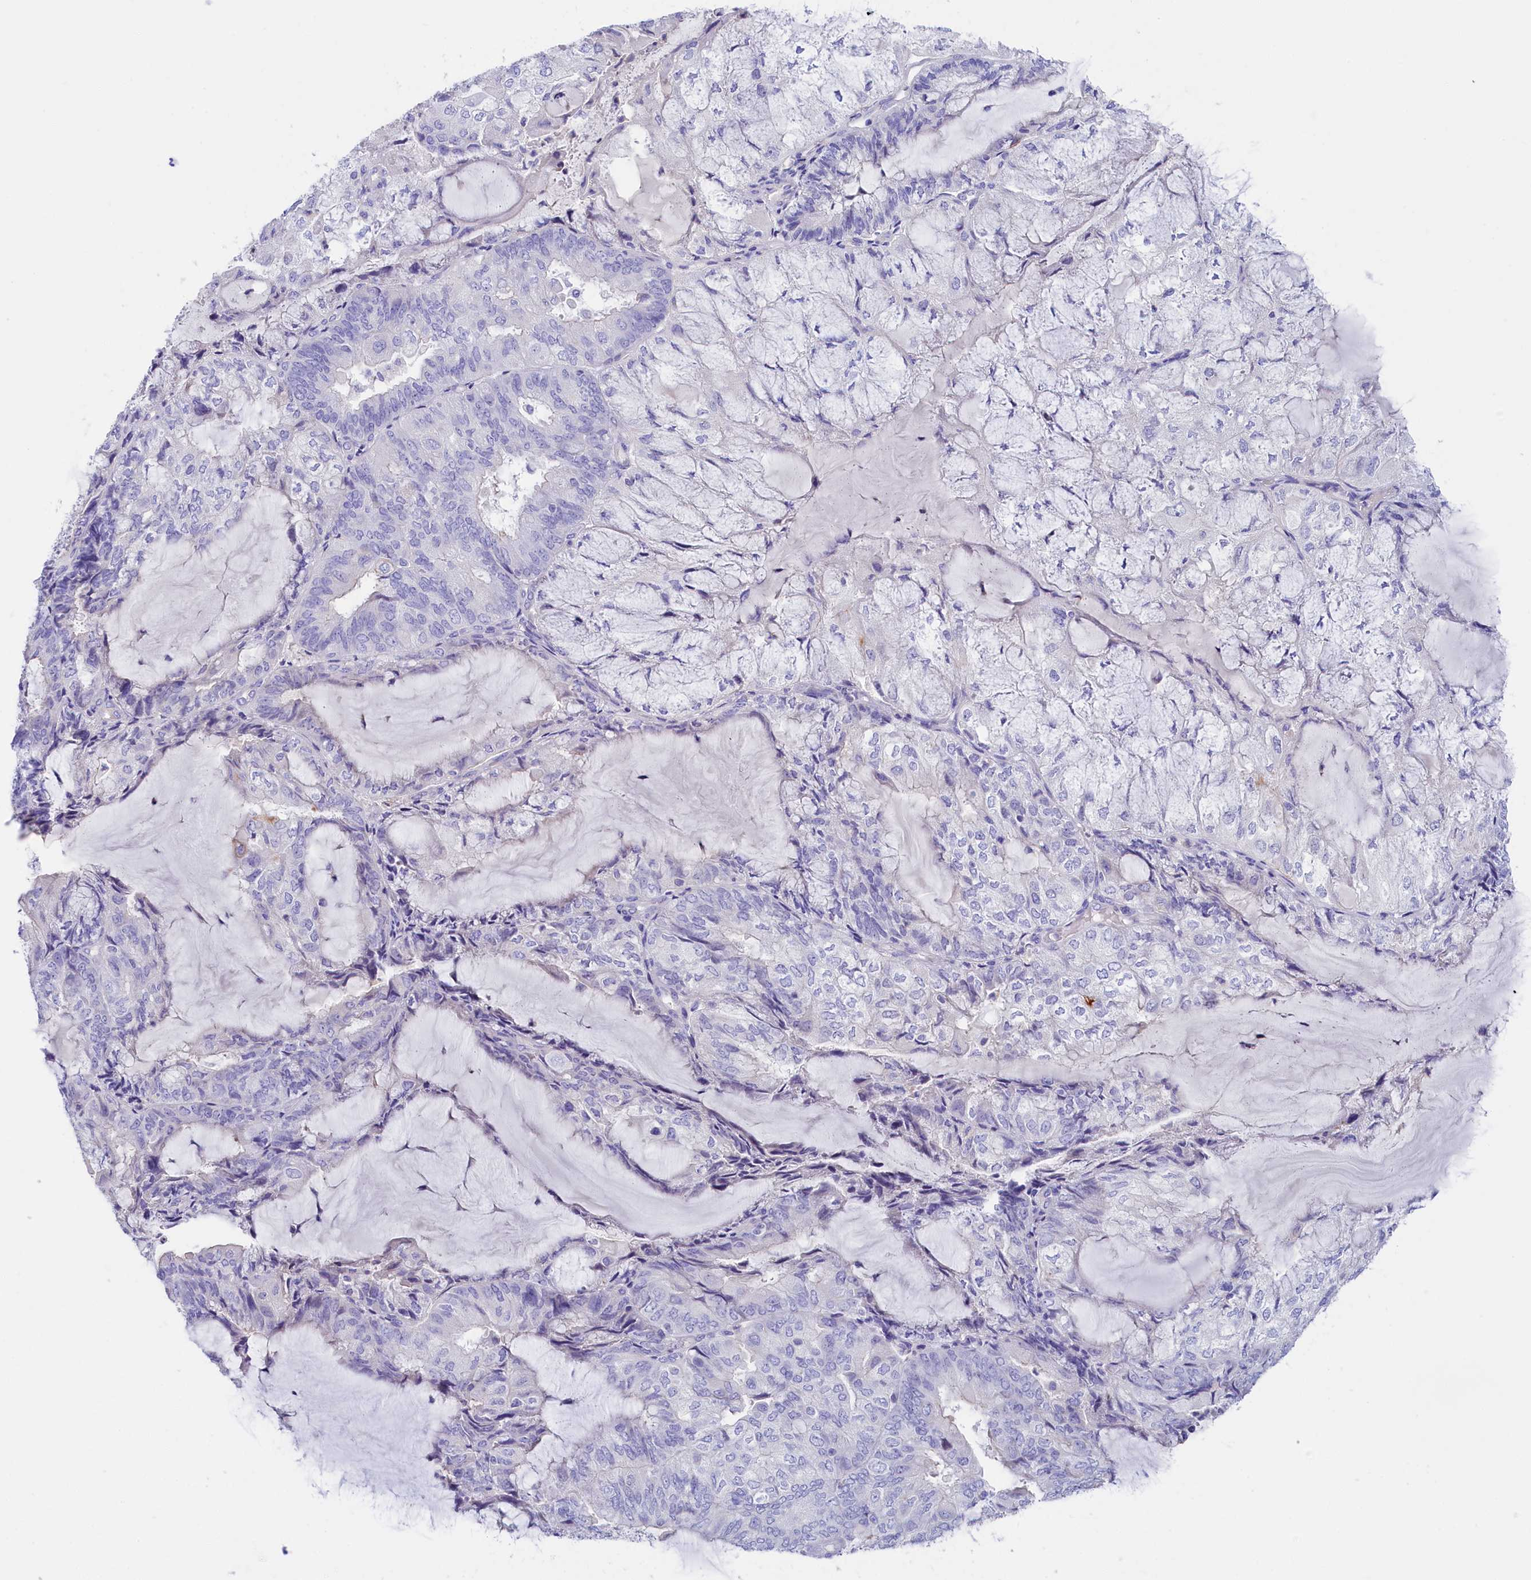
{"staining": {"intensity": "strong", "quantity": "<25%", "location": "cytoplasmic/membranous"}, "tissue": "endometrial cancer", "cell_type": "Tumor cells", "image_type": "cancer", "snomed": [{"axis": "morphology", "description": "Adenocarcinoma, NOS"}, {"axis": "topography", "description": "Endometrium"}], "caption": "This photomicrograph reveals immunohistochemistry (IHC) staining of human endometrial cancer, with medium strong cytoplasmic/membranous staining in approximately <25% of tumor cells.", "gene": "SULT2A1", "patient": {"sex": "female", "age": 81}}